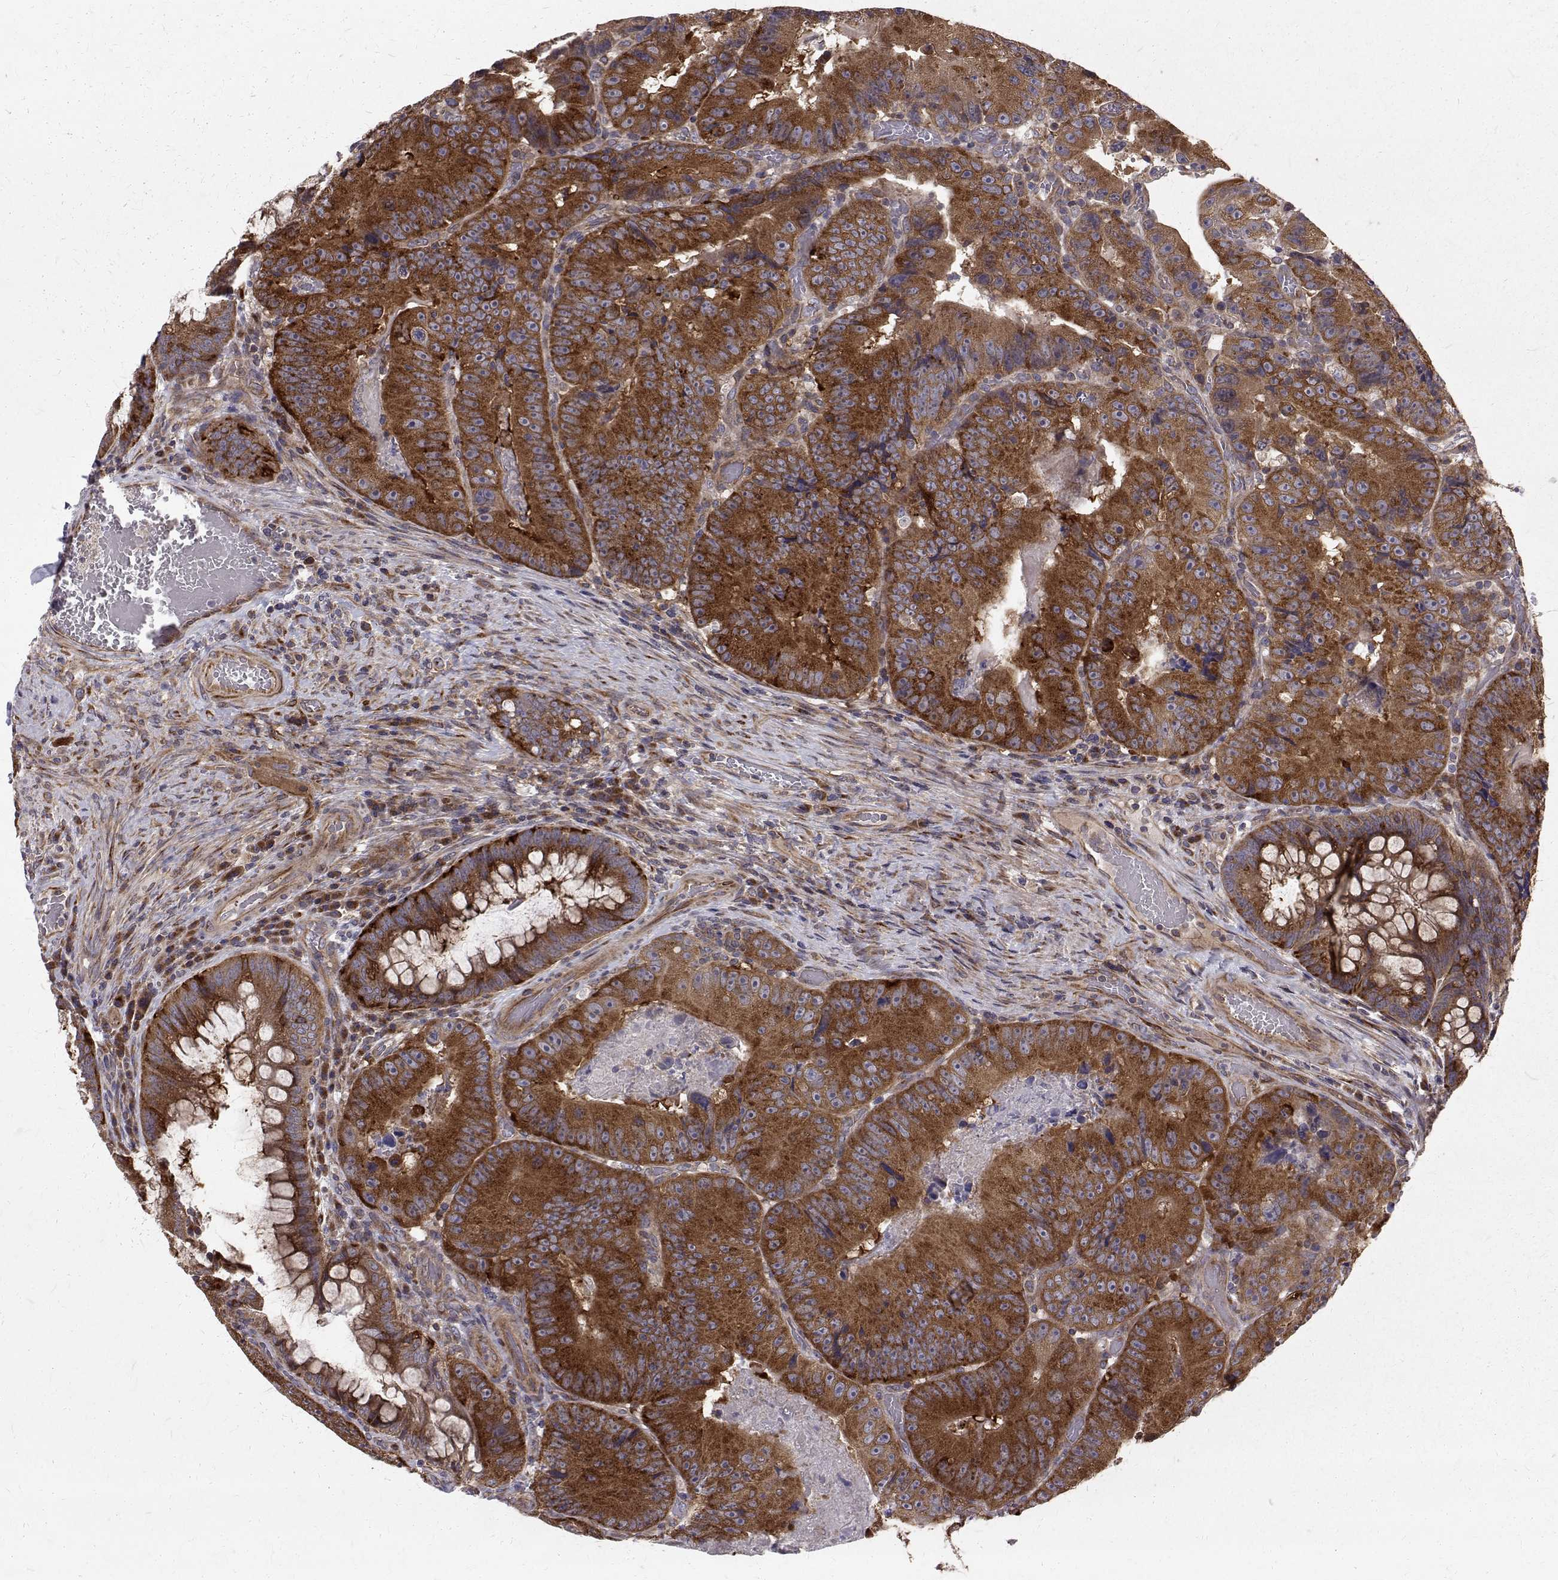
{"staining": {"intensity": "strong", "quantity": ">75%", "location": "cytoplasmic/membranous"}, "tissue": "colorectal cancer", "cell_type": "Tumor cells", "image_type": "cancer", "snomed": [{"axis": "morphology", "description": "Adenocarcinoma, NOS"}, {"axis": "topography", "description": "Colon"}], "caption": "Approximately >75% of tumor cells in adenocarcinoma (colorectal) reveal strong cytoplasmic/membranous protein staining as visualized by brown immunohistochemical staining.", "gene": "ARFGAP1", "patient": {"sex": "female", "age": 86}}